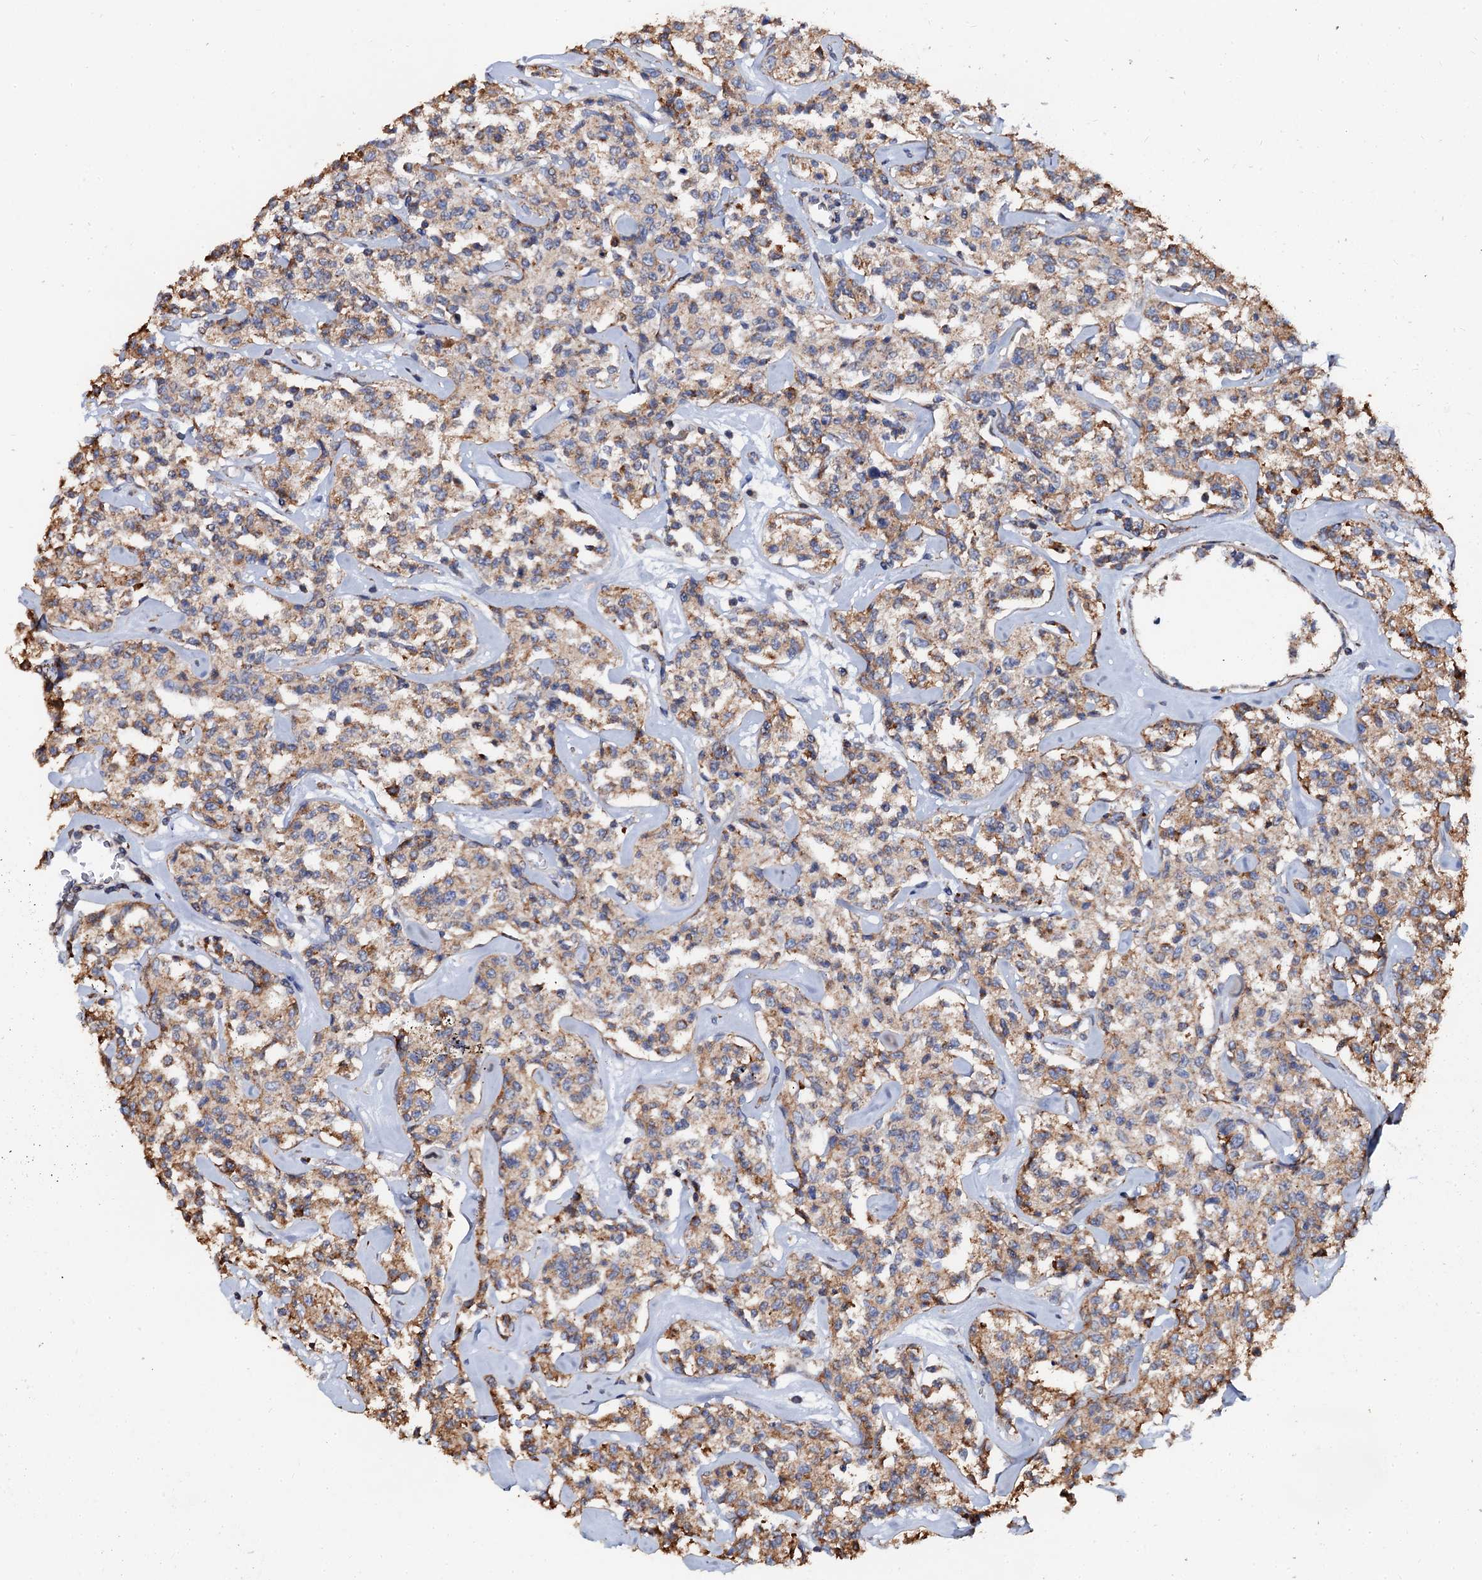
{"staining": {"intensity": "weak", "quantity": ">75%", "location": "cytoplasmic/membranous"}, "tissue": "lymphoma", "cell_type": "Tumor cells", "image_type": "cancer", "snomed": [{"axis": "morphology", "description": "Malignant lymphoma, non-Hodgkin's type, Low grade"}, {"axis": "topography", "description": "Small intestine"}], "caption": "Weak cytoplasmic/membranous protein staining is identified in approximately >75% of tumor cells in lymphoma.", "gene": "INTS10", "patient": {"sex": "female", "age": 59}}